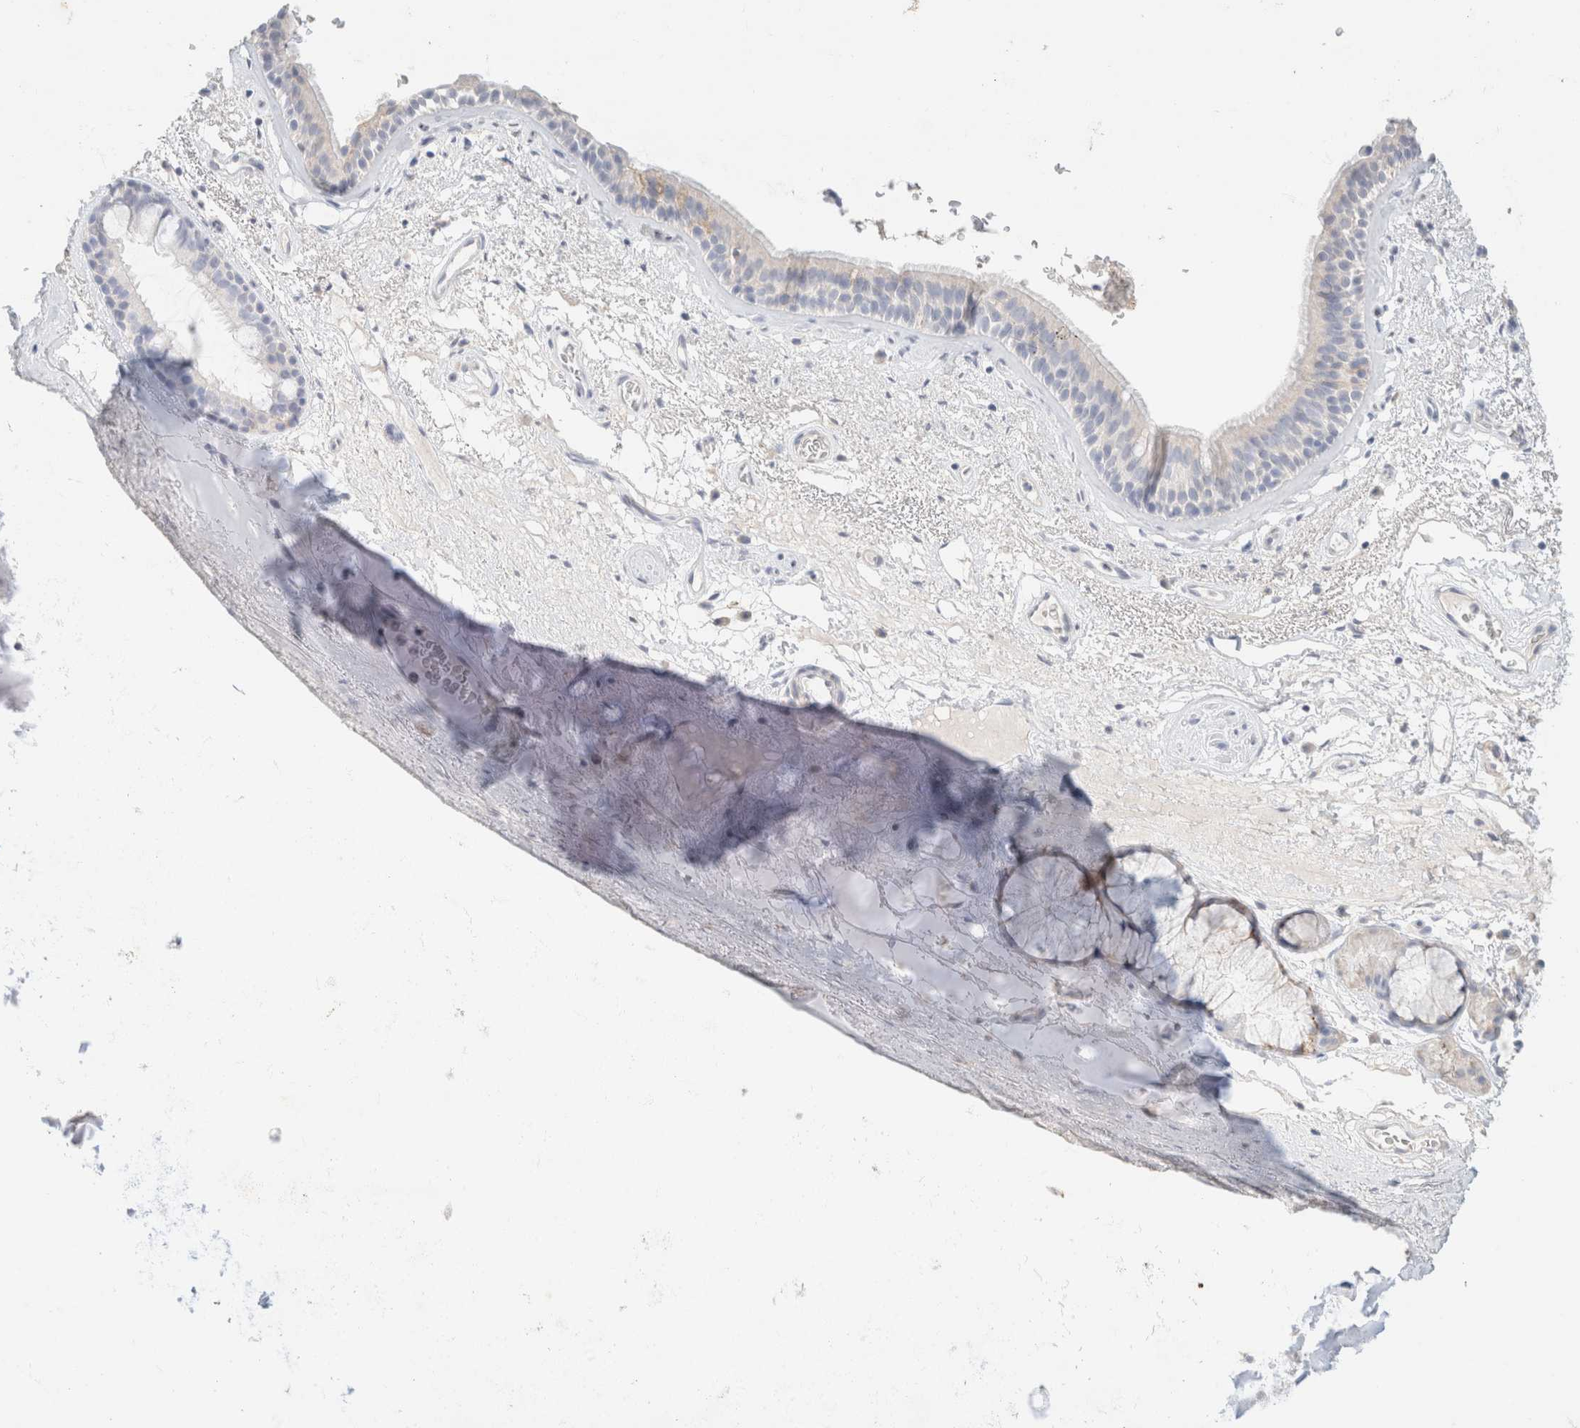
{"staining": {"intensity": "weak", "quantity": "<25%", "location": "cytoplasmic/membranous"}, "tissue": "bronchus", "cell_type": "Respiratory epithelial cells", "image_type": "normal", "snomed": [{"axis": "morphology", "description": "Normal tissue, NOS"}, {"axis": "topography", "description": "Cartilage tissue"}], "caption": "The image exhibits no significant positivity in respiratory epithelial cells of bronchus.", "gene": "CA12", "patient": {"sex": "female", "age": 63}}